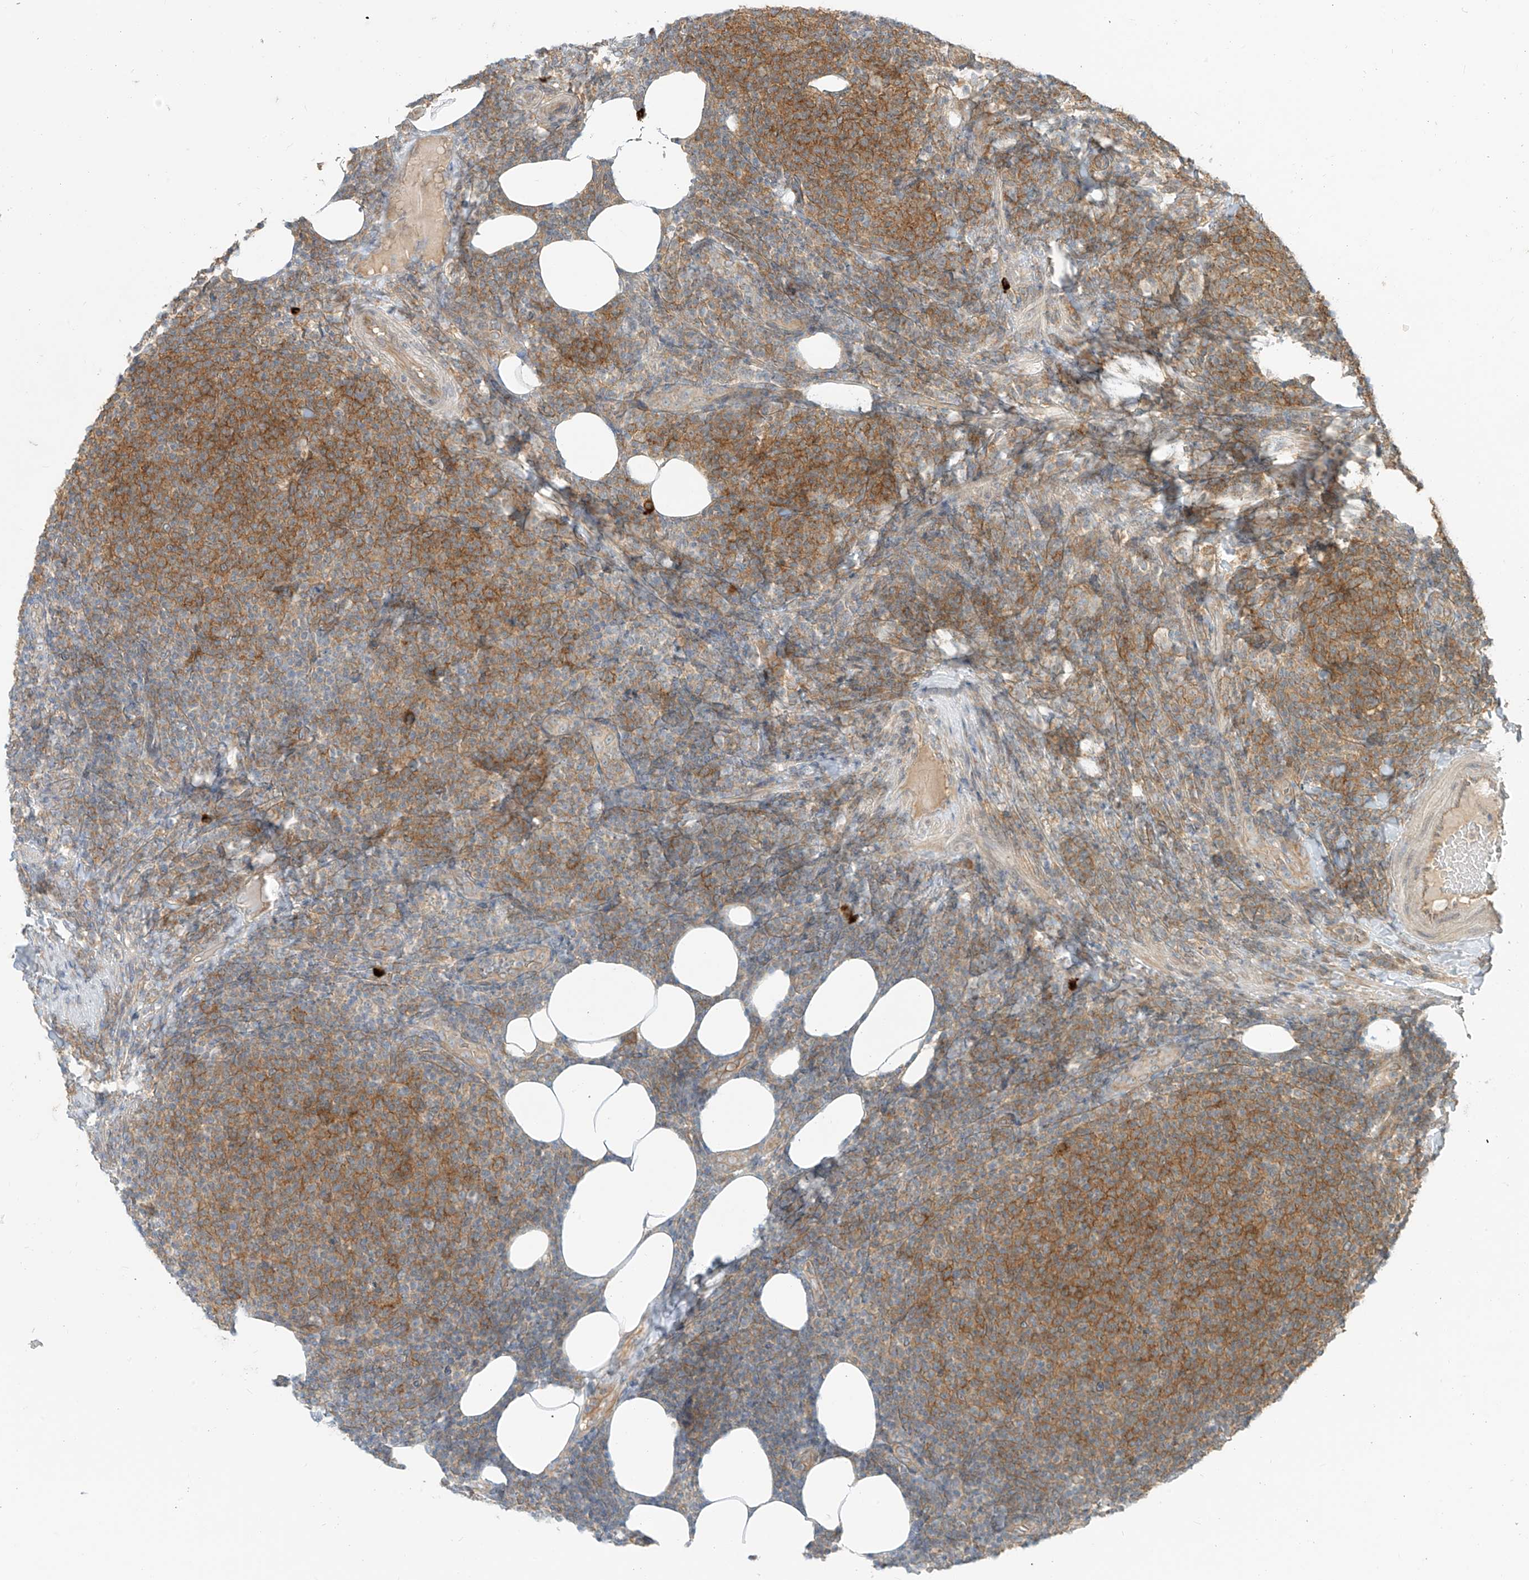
{"staining": {"intensity": "moderate", "quantity": "25%-75%", "location": "cytoplasmic/membranous"}, "tissue": "lymphoma", "cell_type": "Tumor cells", "image_type": "cancer", "snomed": [{"axis": "morphology", "description": "Malignant lymphoma, non-Hodgkin's type, Low grade"}, {"axis": "topography", "description": "Lymph node"}], "caption": "Immunohistochemistry (IHC) photomicrograph of neoplastic tissue: low-grade malignant lymphoma, non-Hodgkin's type stained using immunohistochemistry (IHC) shows medium levels of moderate protein expression localized specifically in the cytoplasmic/membranous of tumor cells, appearing as a cytoplasmic/membranous brown color.", "gene": "MTUS2", "patient": {"sex": "male", "age": 66}}